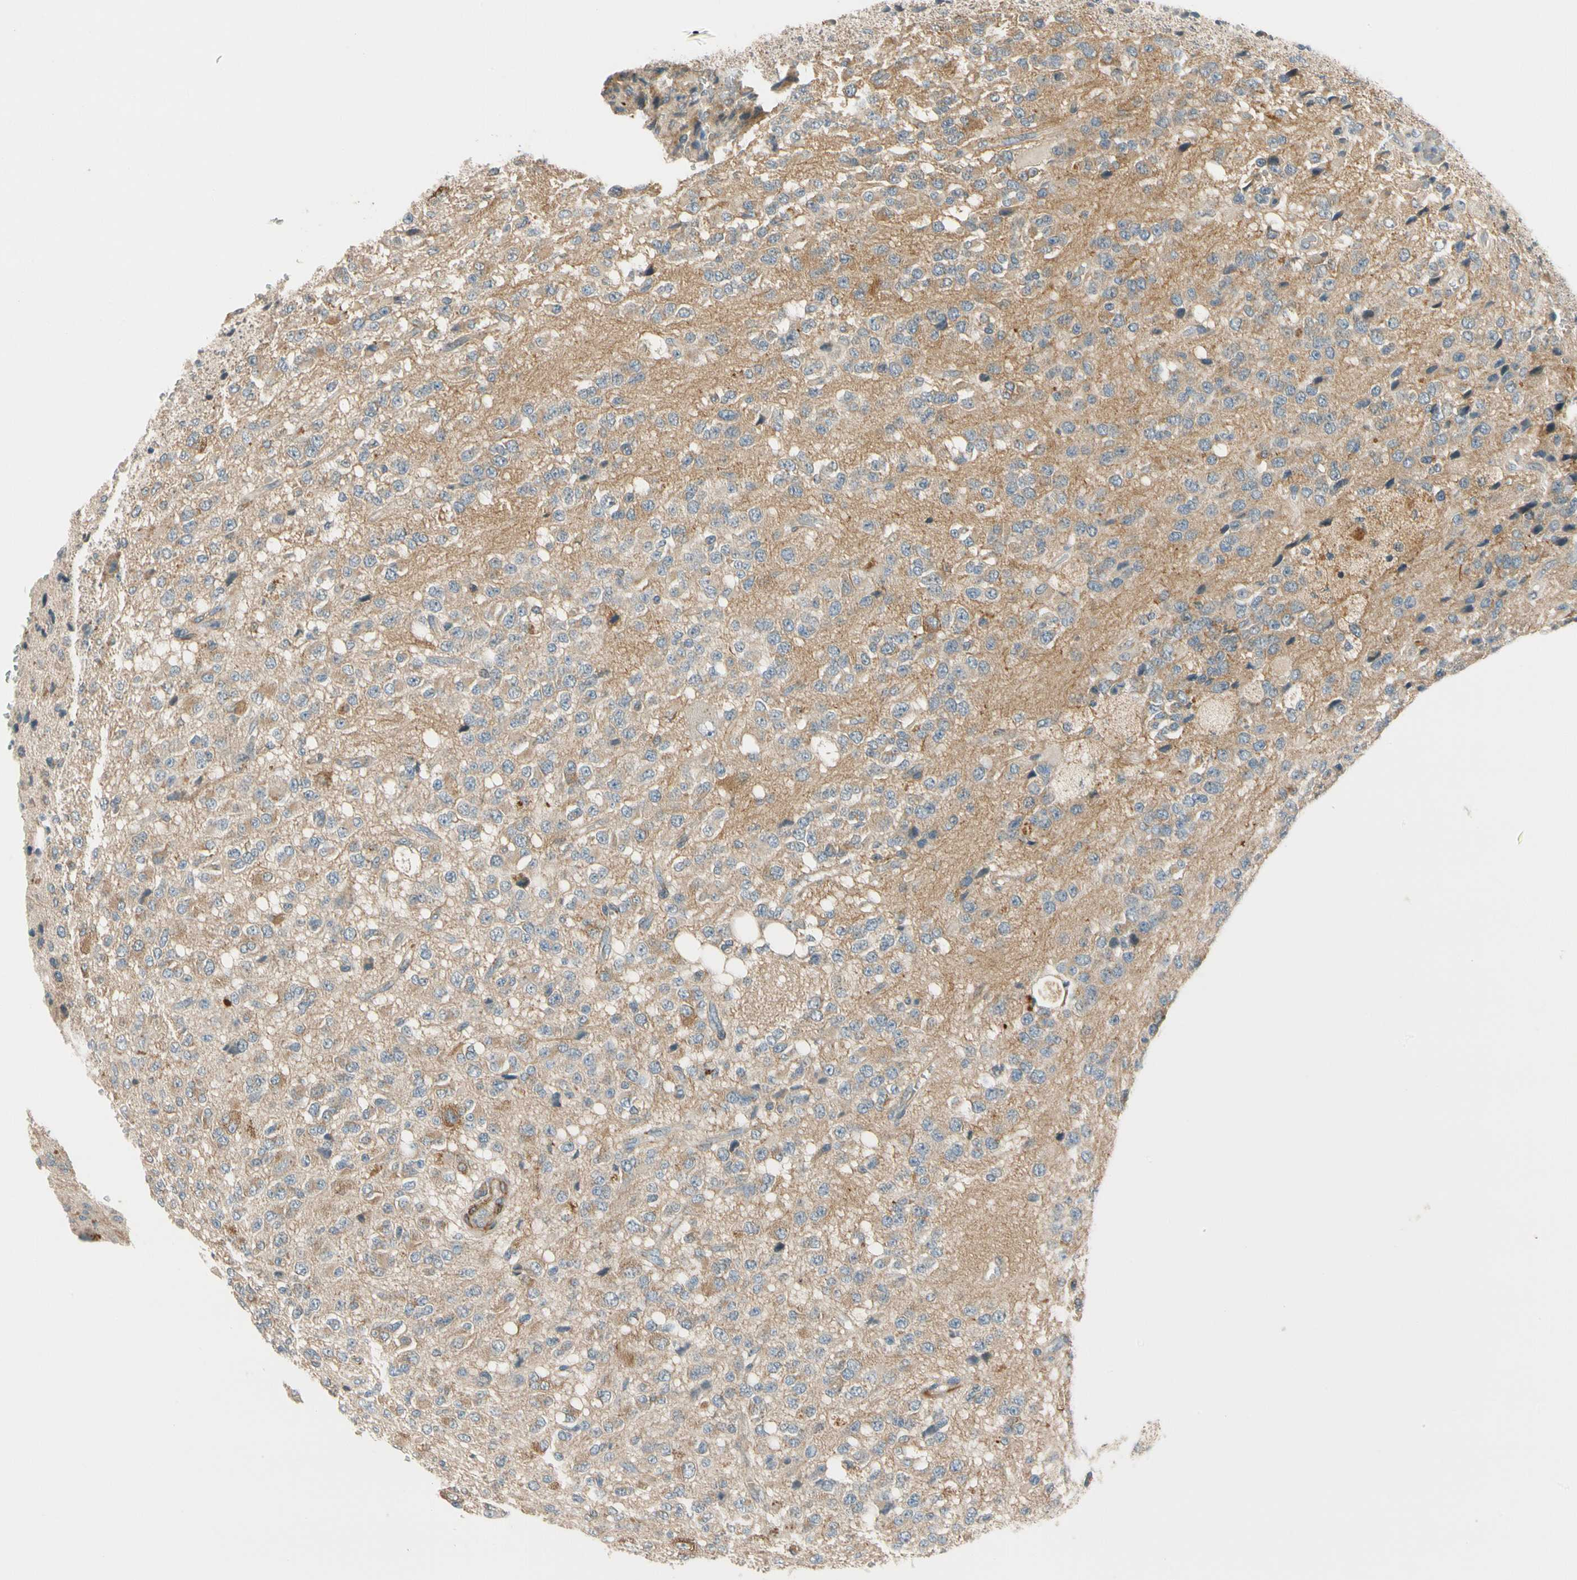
{"staining": {"intensity": "weak", "quantity": "25%-75%", "location": "cytoplasmic/membranous"}, "tissue": "glioma", "cell_type": "Tumor cells", "image_type": "cancer", "snomed": [{"axis": "morphology", "description": "Glioma, malignant, High grade"}, {"axis": "topography", "description": "pancreas cauda"}], "caption": "Protein staining of malignant glioma (high-grade) tissue demonstrates weak cytoplasmic/membranous staining in about 25%-75% of tumor cells.", "gene": "MST1R", "patient": {"sex": "male", "age": 60}}